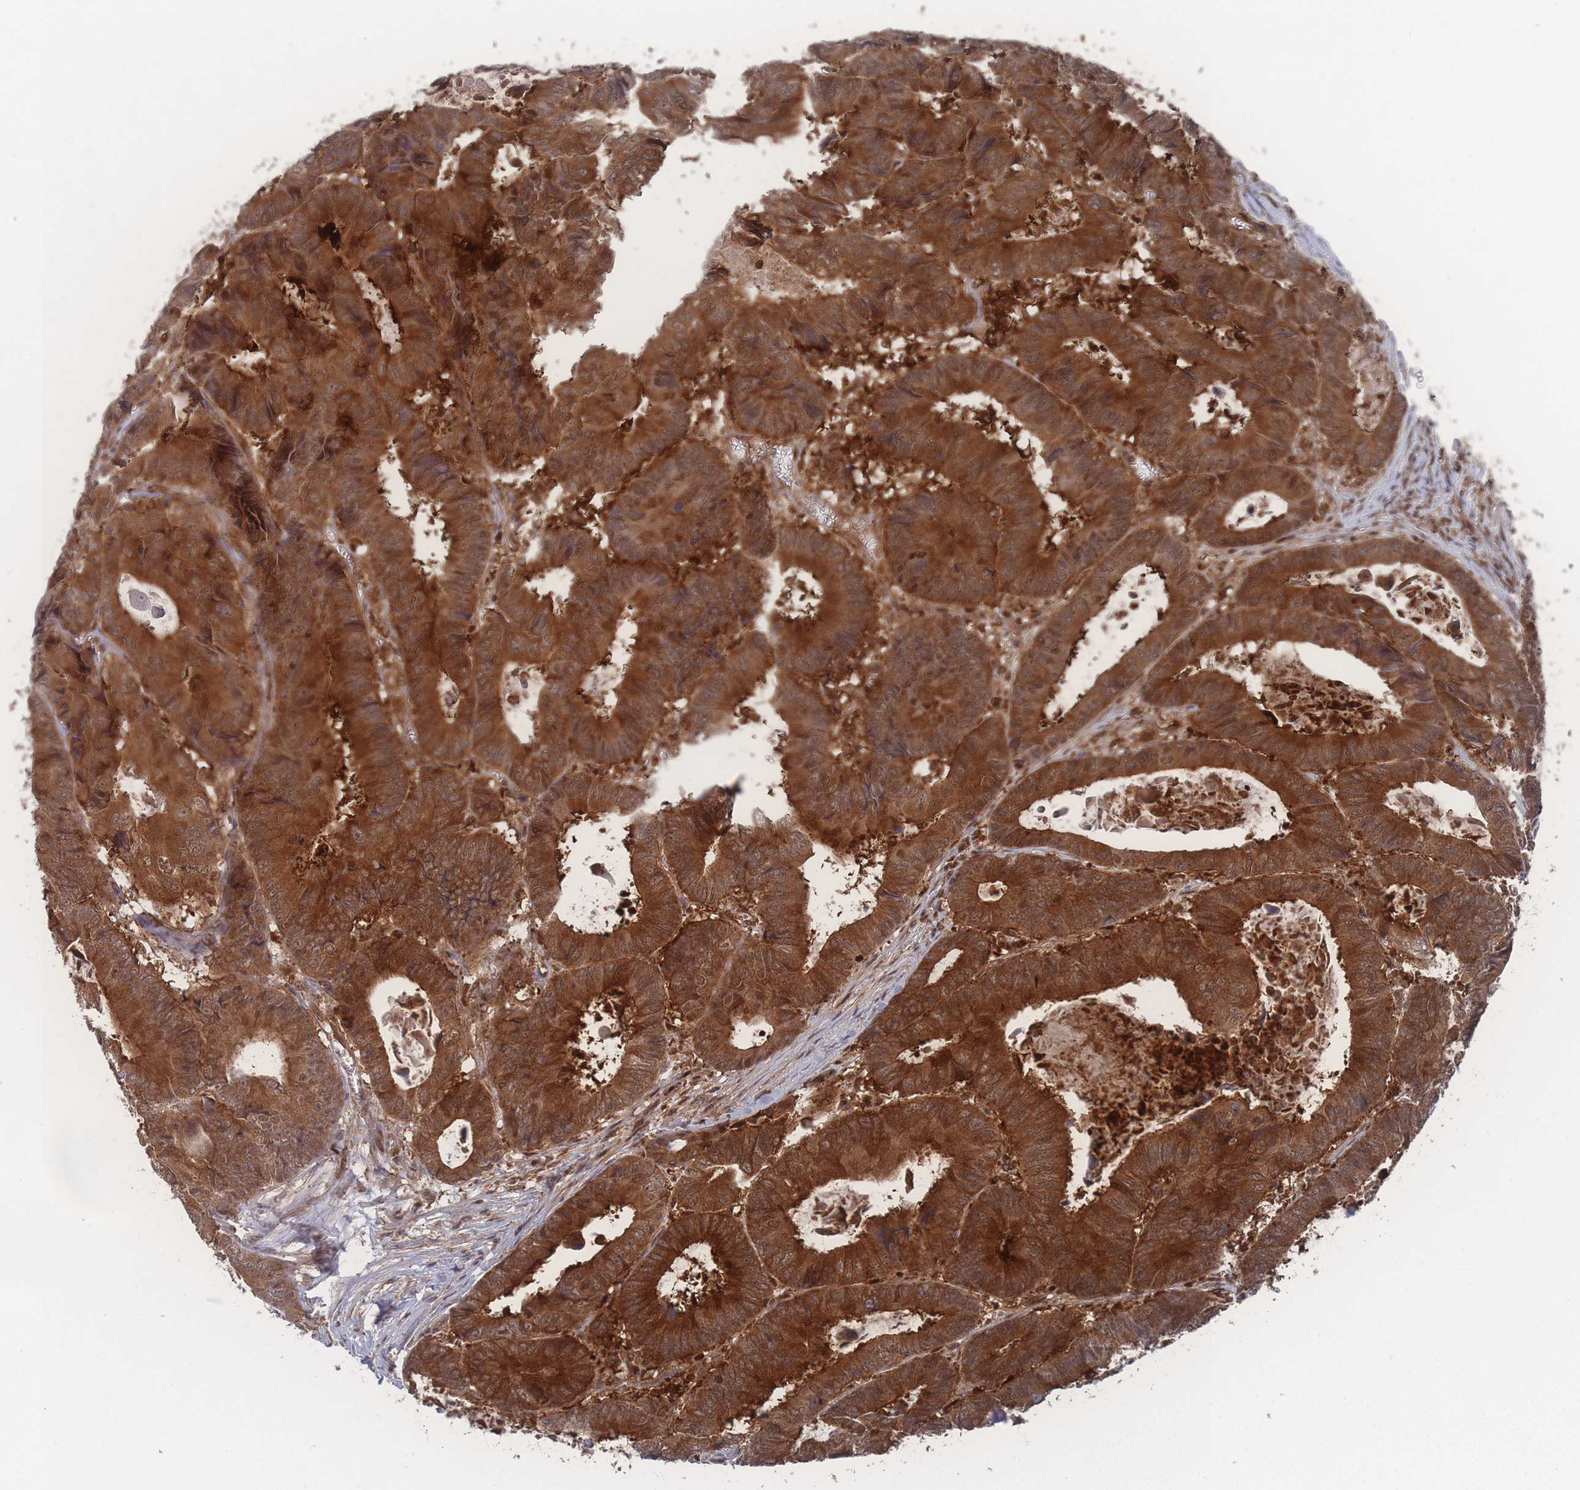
{"staining": {"intensity": "strong", "quantity": ">75%", "location": "cytoplasmic/membranous,nuclear"}, "tissue": "colorectal cancer", "cell_type": "Tumor cells", "image_type": "cancer", "snomed": [{"axis": "morphology", "description": "Adenocarcinoma, NOS"}, {"axis": "topography", "description": "Colon"}], "caption": "Protein analysis of adenocarcinoma (colorectal) tissue exhibits strong cytoplasmic/membranous and nuclear staining in approximately >75% of tumor cells.", "gene": "PSMA1", "patient": {"sex": "male", "age": 85}}